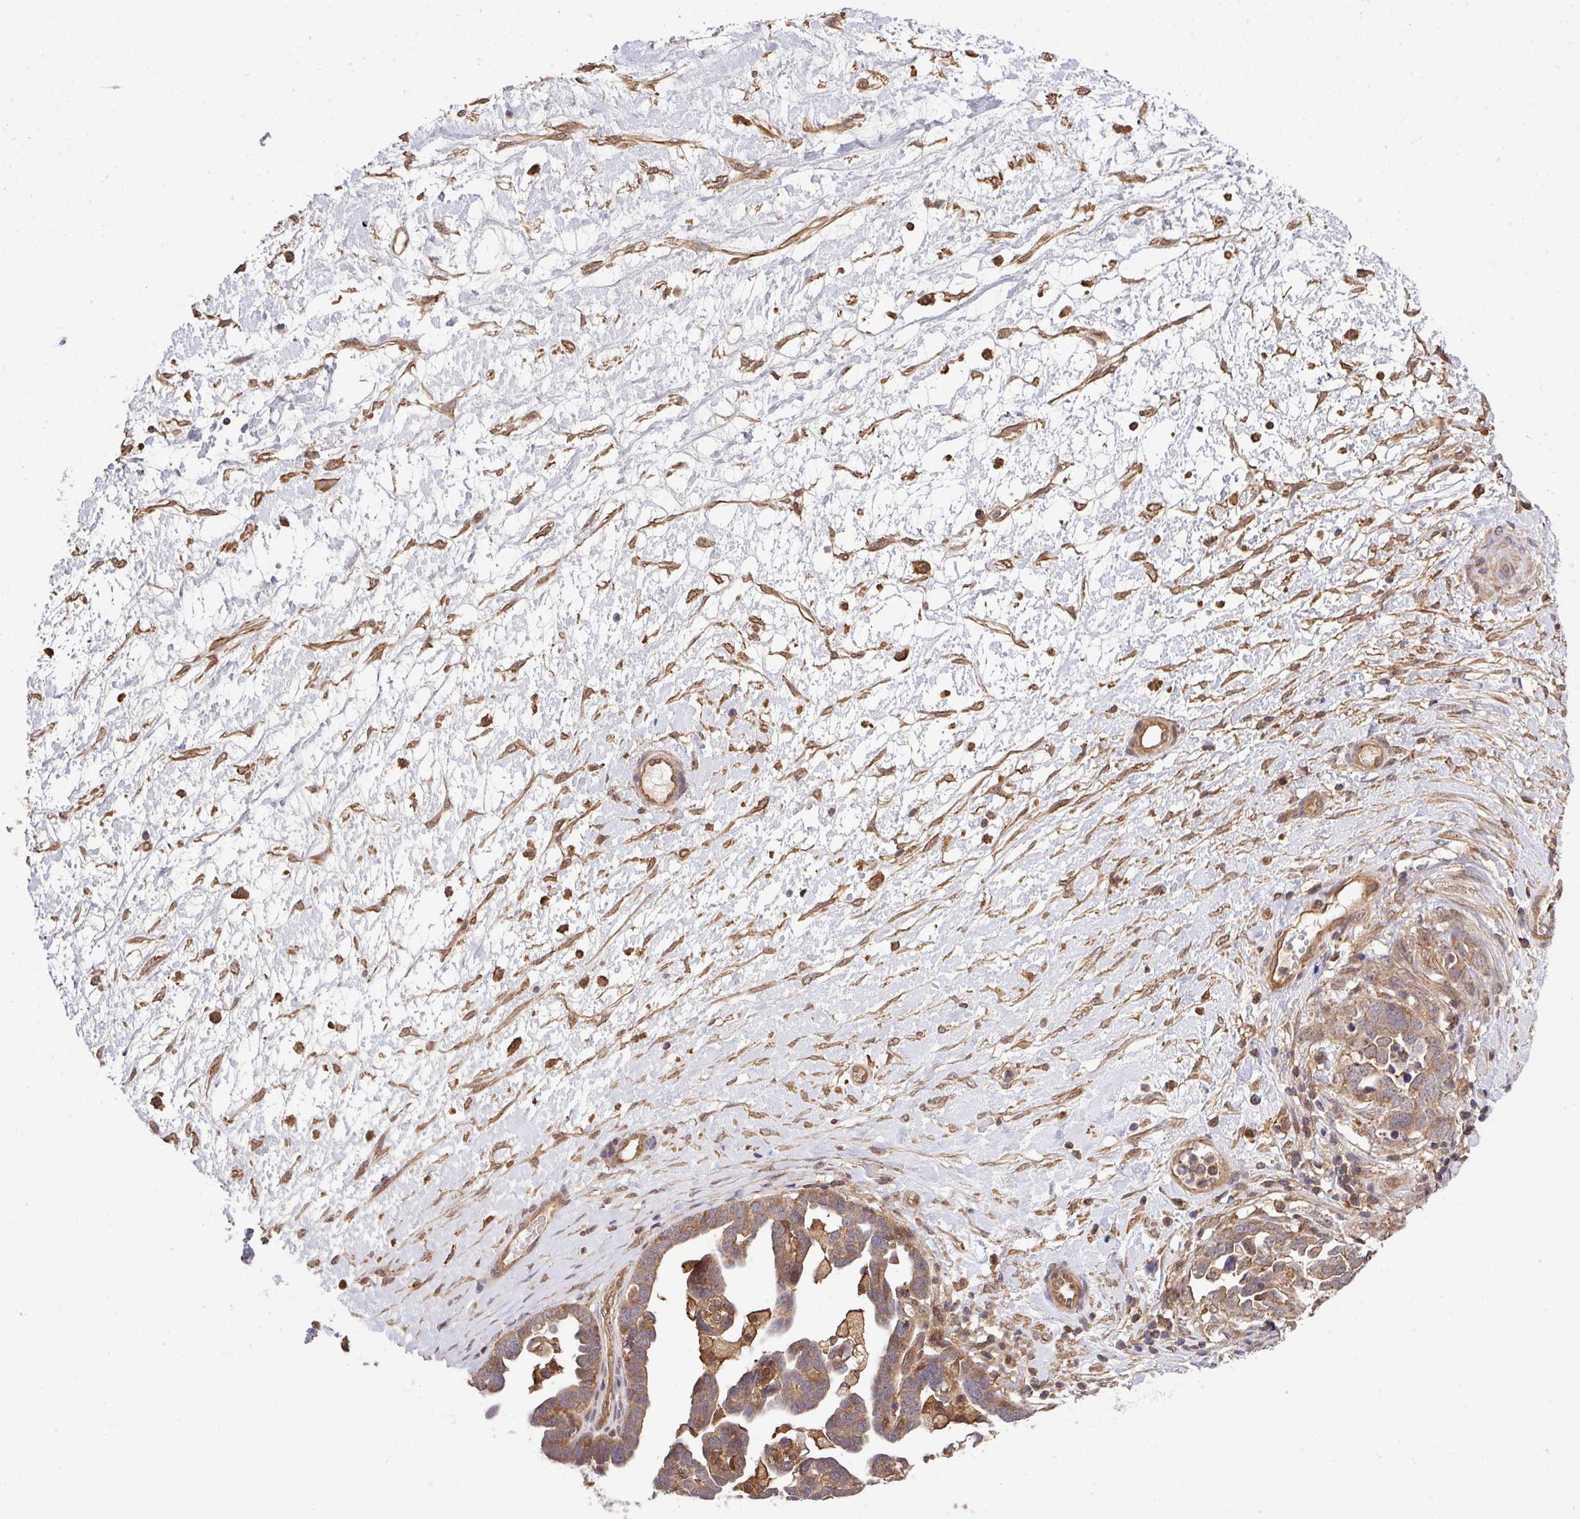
{"staining": {"intensity": "moderate", "quantity": "<25%", "location": "cytoplasmic/membranous"}, "tissue": "ovarian cancer", "cell_type": "Tumor cells", "image_type": "cancer", "snomed": [{"axis": "morphology", "description": "Cystadenocarcinoma, serous, NOS"}, {"axis": "topography", "description": "Ovary"}], "caption": "Protein expression analysis of human ovarian cancer (serous cystadenocarcinoma) reveals moderate cytoplasmic/membranous positivity in approximately <25% of tumor cells.", "gene": "ARPIN", "patient": {"sex": "female", "age": 54}}